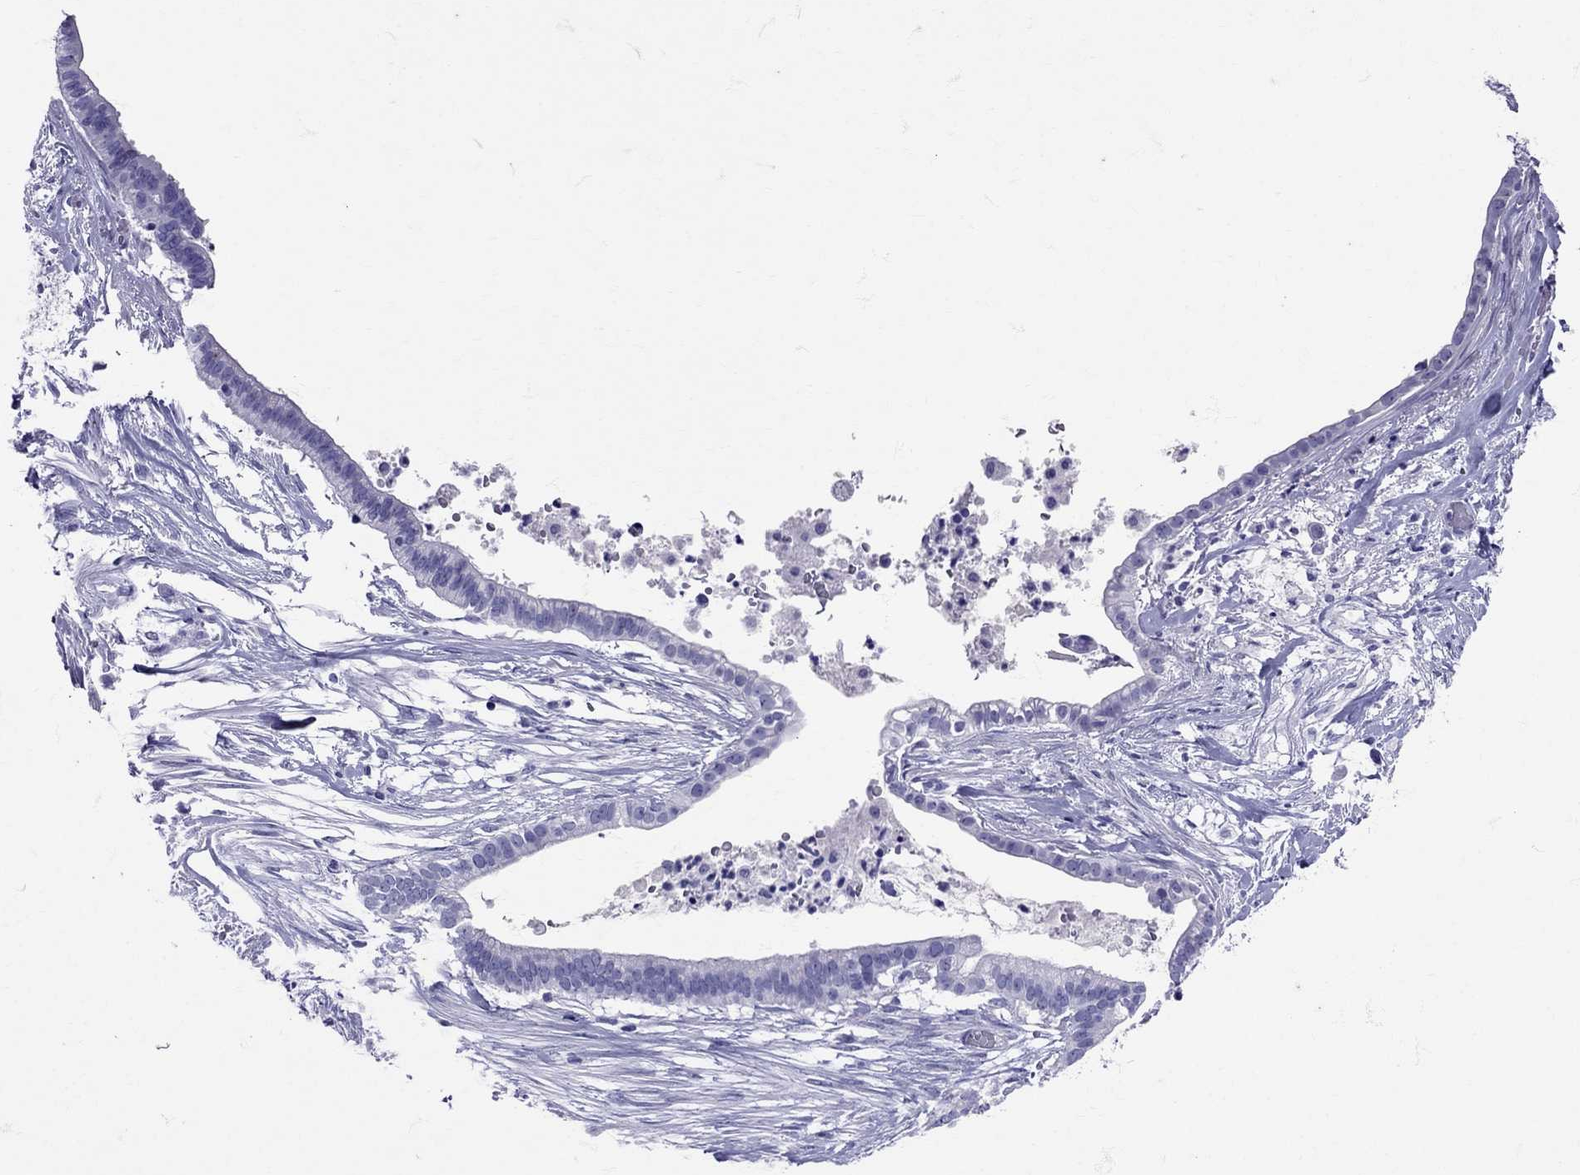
{"staining": {"intensity": "negative", "quantity": "none", "location": "none"}, "tissue": "pancreatic cancer", "cell_type": "Tumor cells", "image_type": "cancer", "snomed": [{"axis": "morphology", "description": "Adenocarcinoma, NOS"}, {"axis": "topography", "description": "Pancreas"}], "caption": "Tumor cells show no significant positivity in pancreatic adenocarcinoma.", "gene": "AVP", "patient": {"sex": "male", "age": 61}}